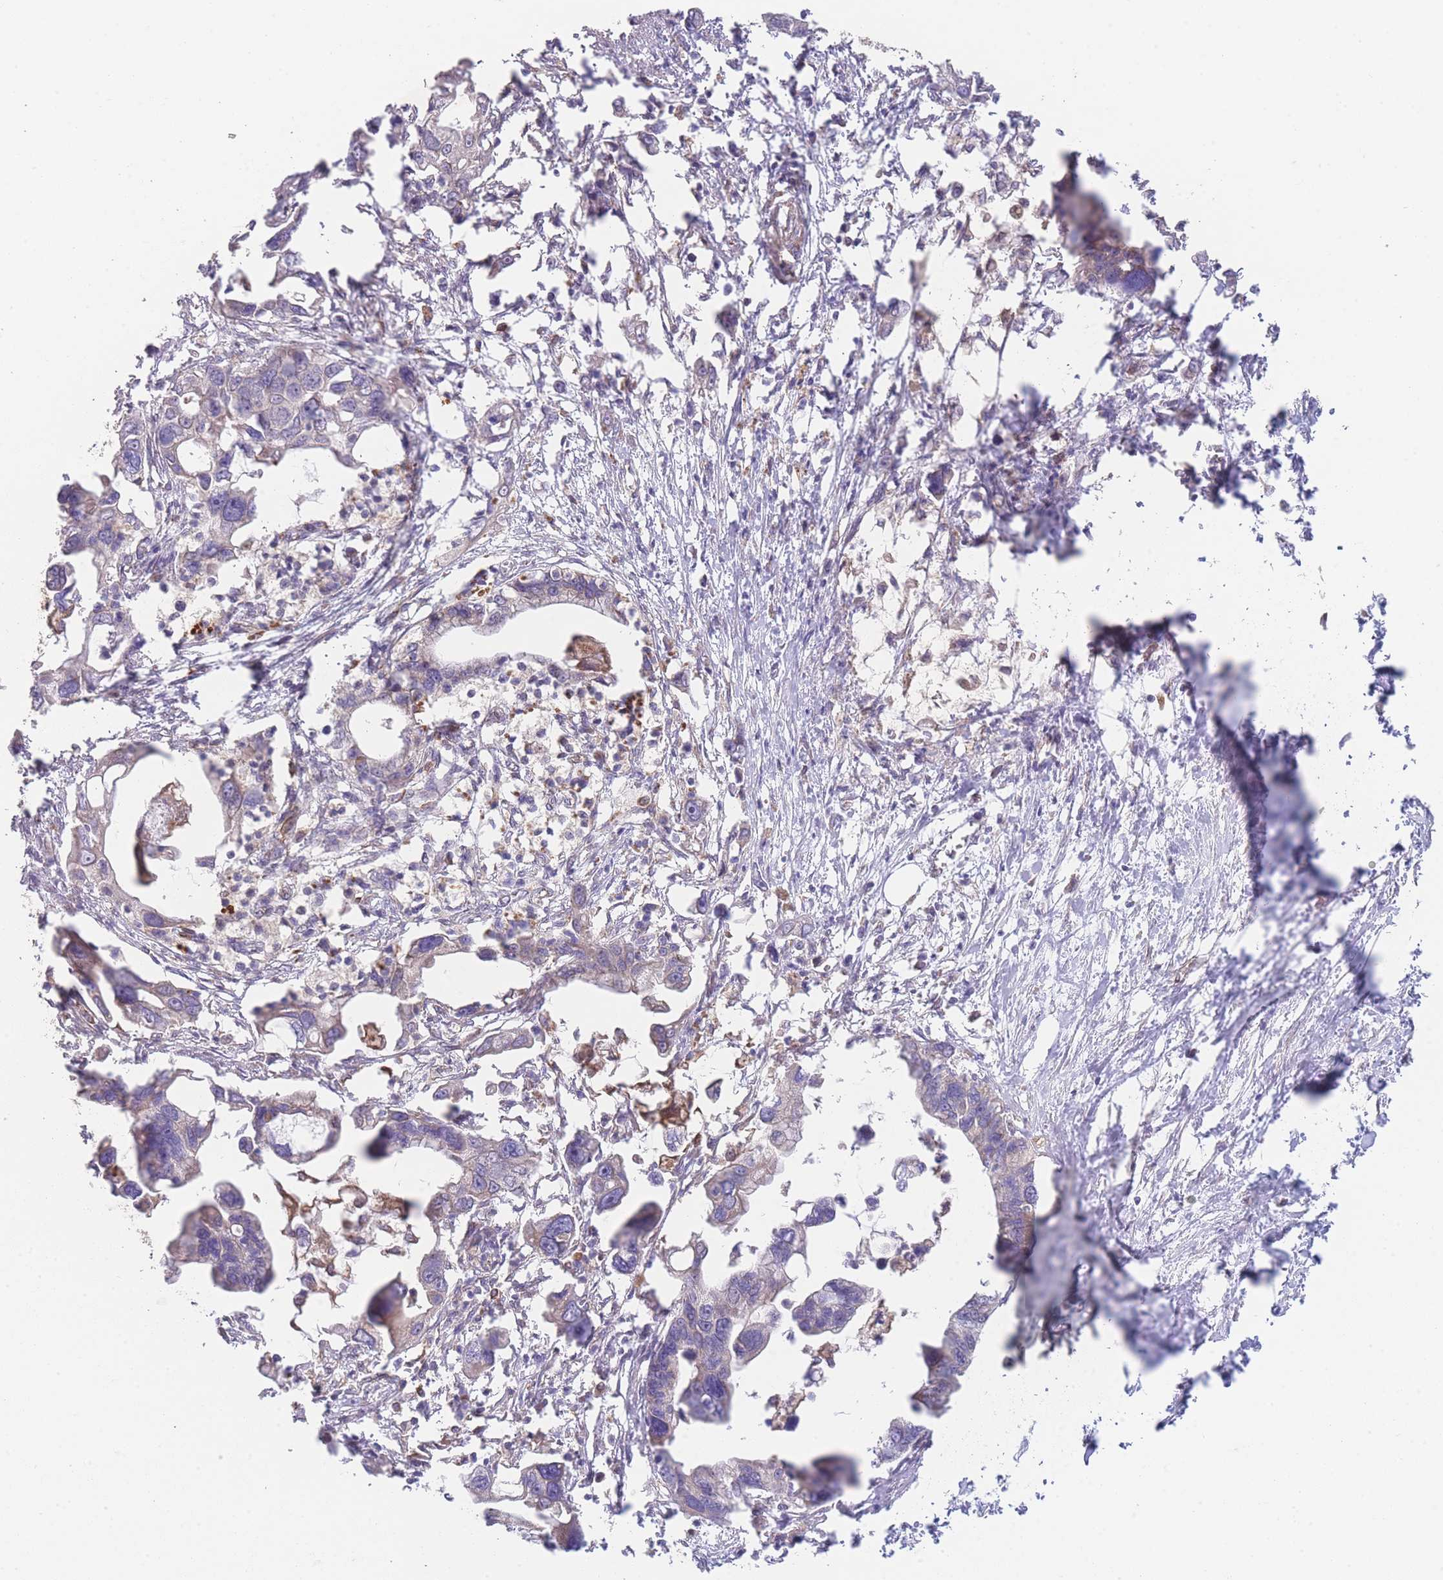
{"staining": {"intensity": "negative", "quantity": "none", "location": "none"}, "tissue": "pancreatic cancer", "cell_type": "Tumor cells", "image_type": "cancer", "snomed": [{"axis": "morphology", "description": "Adenocarcinoma, NOS"}, {"axis": "topography", "description": "Pancreas"}], "caption": "Immunohistochemical staining of pancreatic cancer (adenocarcinoma) exhibits no significant expression in tumor cells. The staining is performed using DAB (3,3'-diaminobenzidine) brown chromogen with nuclei counter-stained in using hematoxylin.", "gene": "PXMP4", "patient": {"sex": "female", "age": 83}}